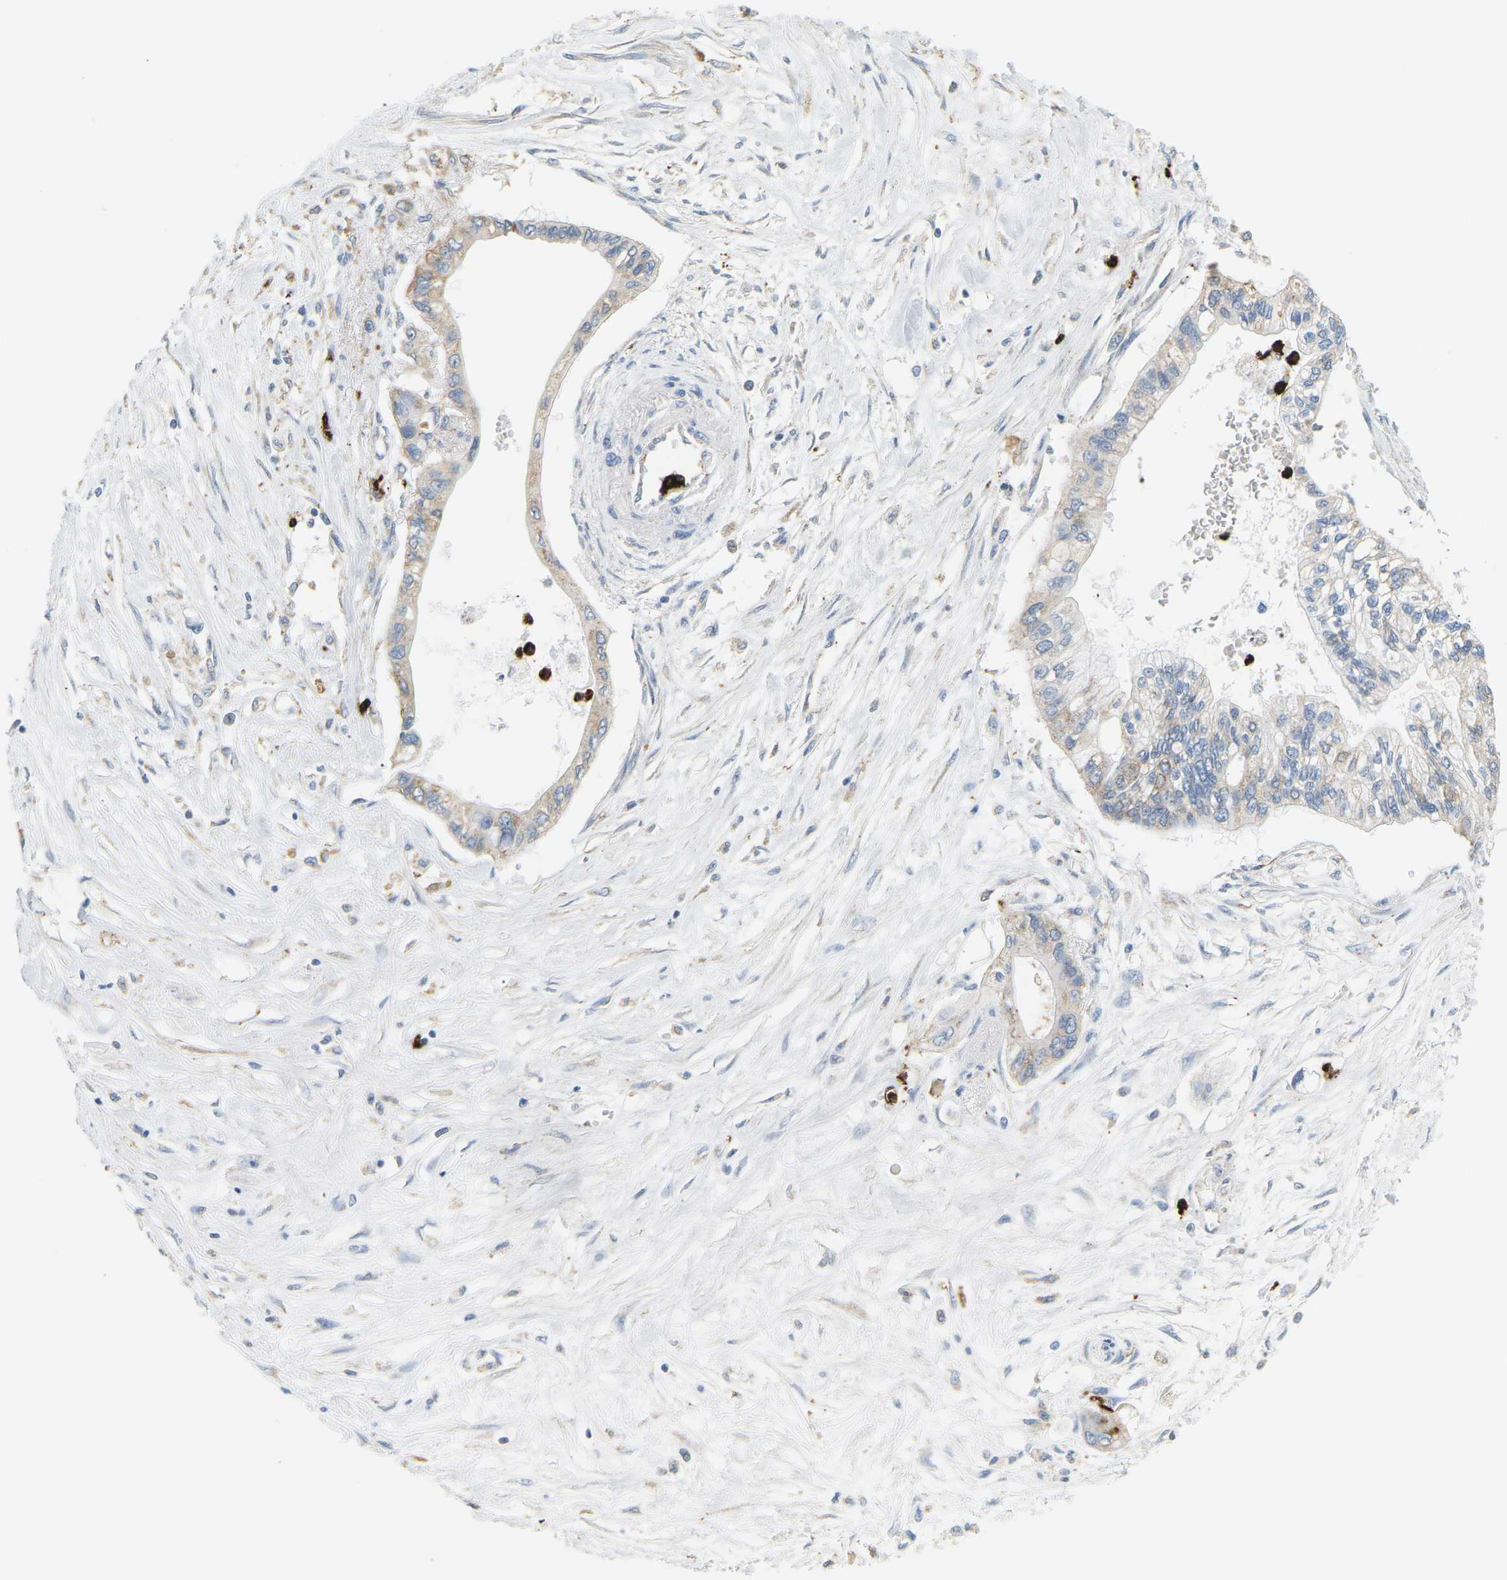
{"staining": {"intensity": "weak", "quantity": "<25%", "location": "cytoplasmic/membranous"}, "tissue": "pancreatic cancer", "cell_type": "Tumor cells", "image_type": "cancer", "snomed": [{"axis": "morphology", "description": "Adenocarcinoma, NOS"}, {"axis": "topography", "description": "Pancreas"}], "caption": "Immunohistochemistry (IHC) of pancreatic adenocarcinoma displays no expression in tumor cells.", "gene": "ADM", "patient": {"sex": "female", "age": 77}}